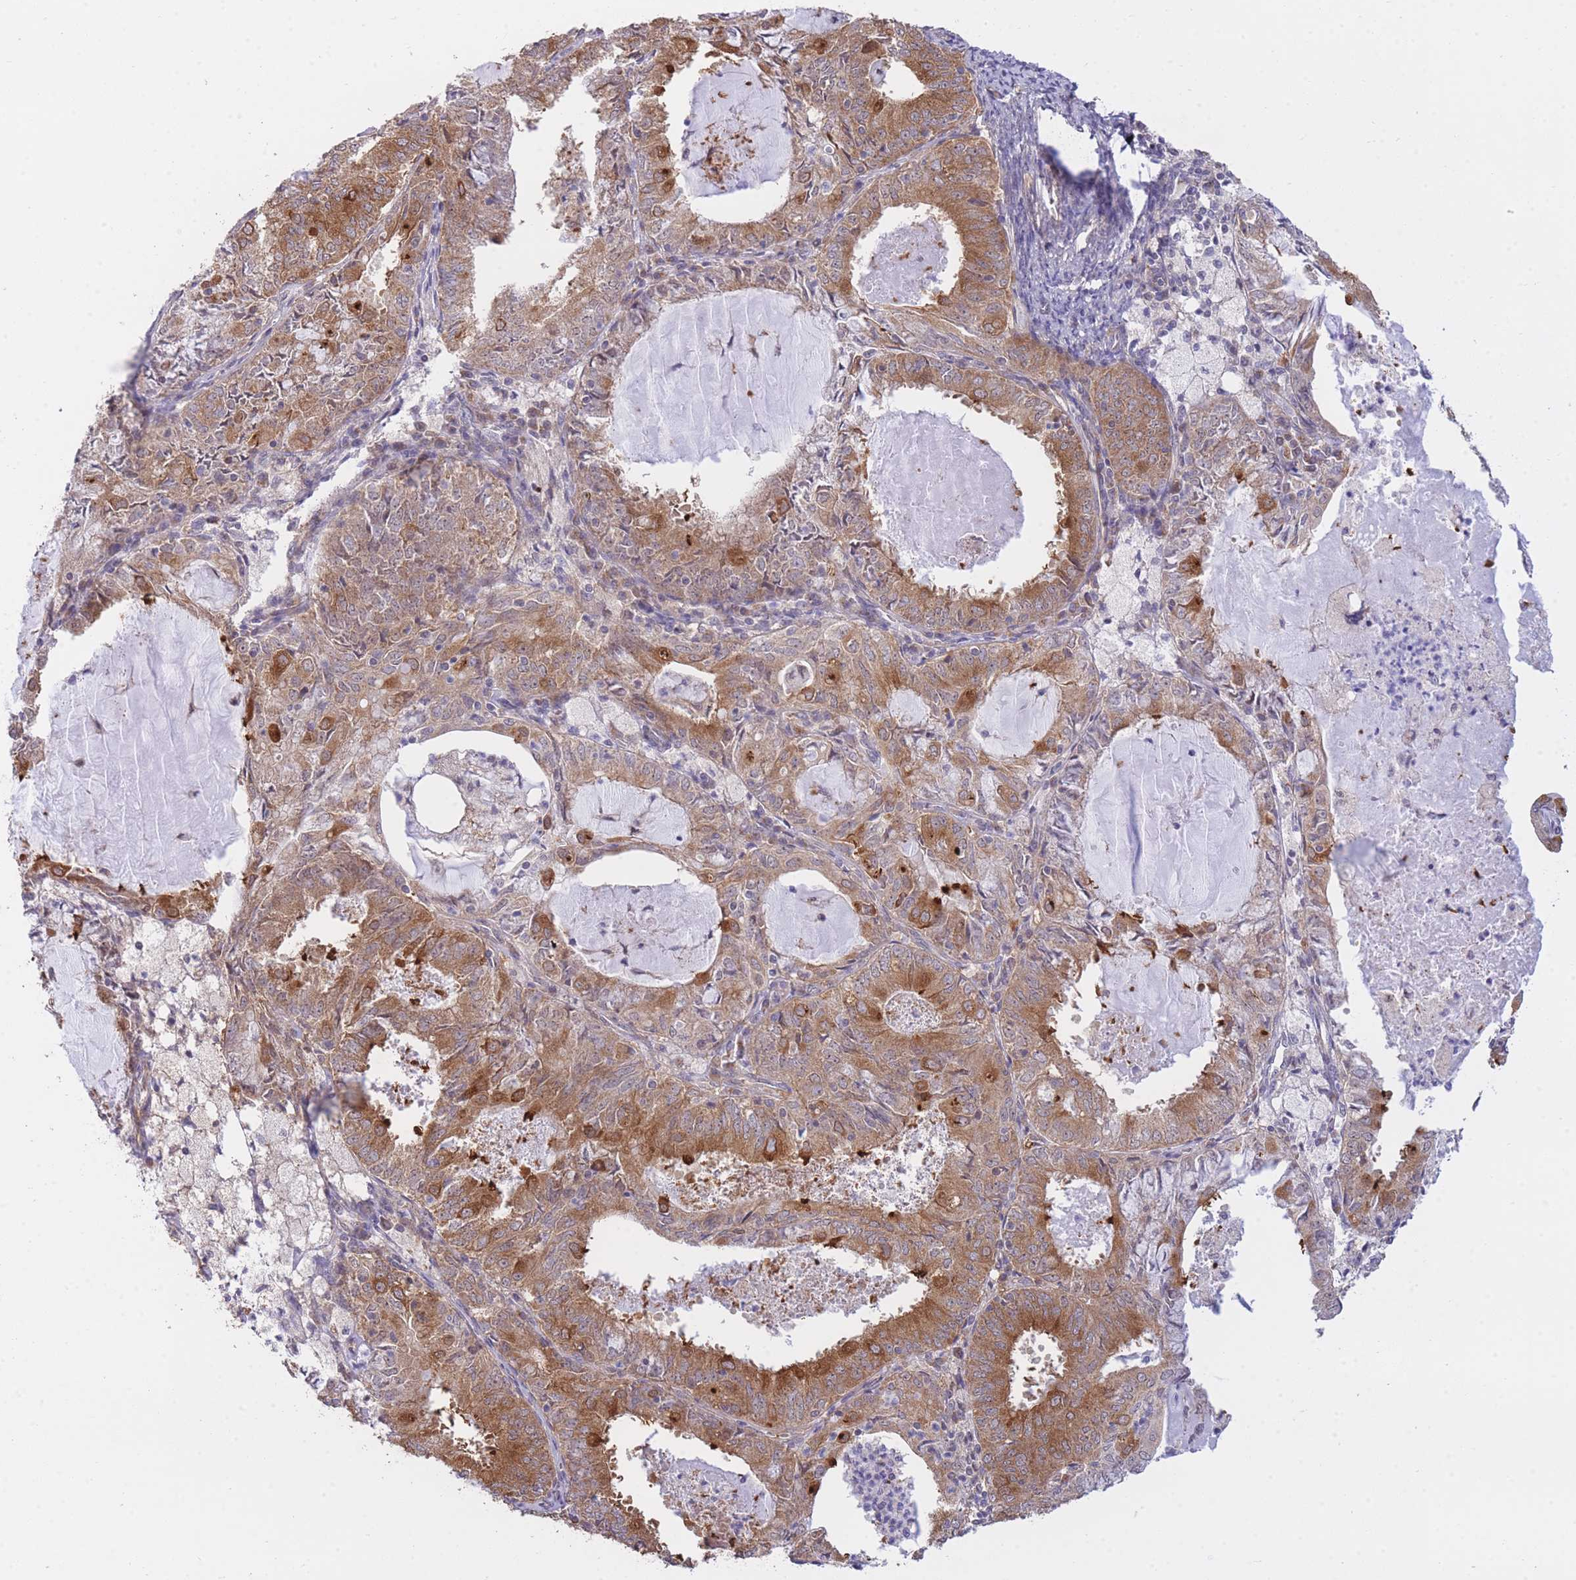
{"staining": {"intensity": "strong", "quantity": "25%-75%", "location": "cytoplasmic/membranous"}, "tissue": "endometrial cancer", "cell_type": "Tumor cells", "image_type": "cancer", "snomed": [{"axis": "morphology", "description": "Adenocarcinoma, NOS"}, {"axis": "topography", "description": "Endometrium"}], "caption": "This is a histology image of immunohistochemistry staining of endometrial cancer (adenocarcinoma), which shows strong positivity in the cytoplasmic/membranous of tumor cells.", "gene": "EXOSC8", "patient": {"sex": "female", "age": 57}}